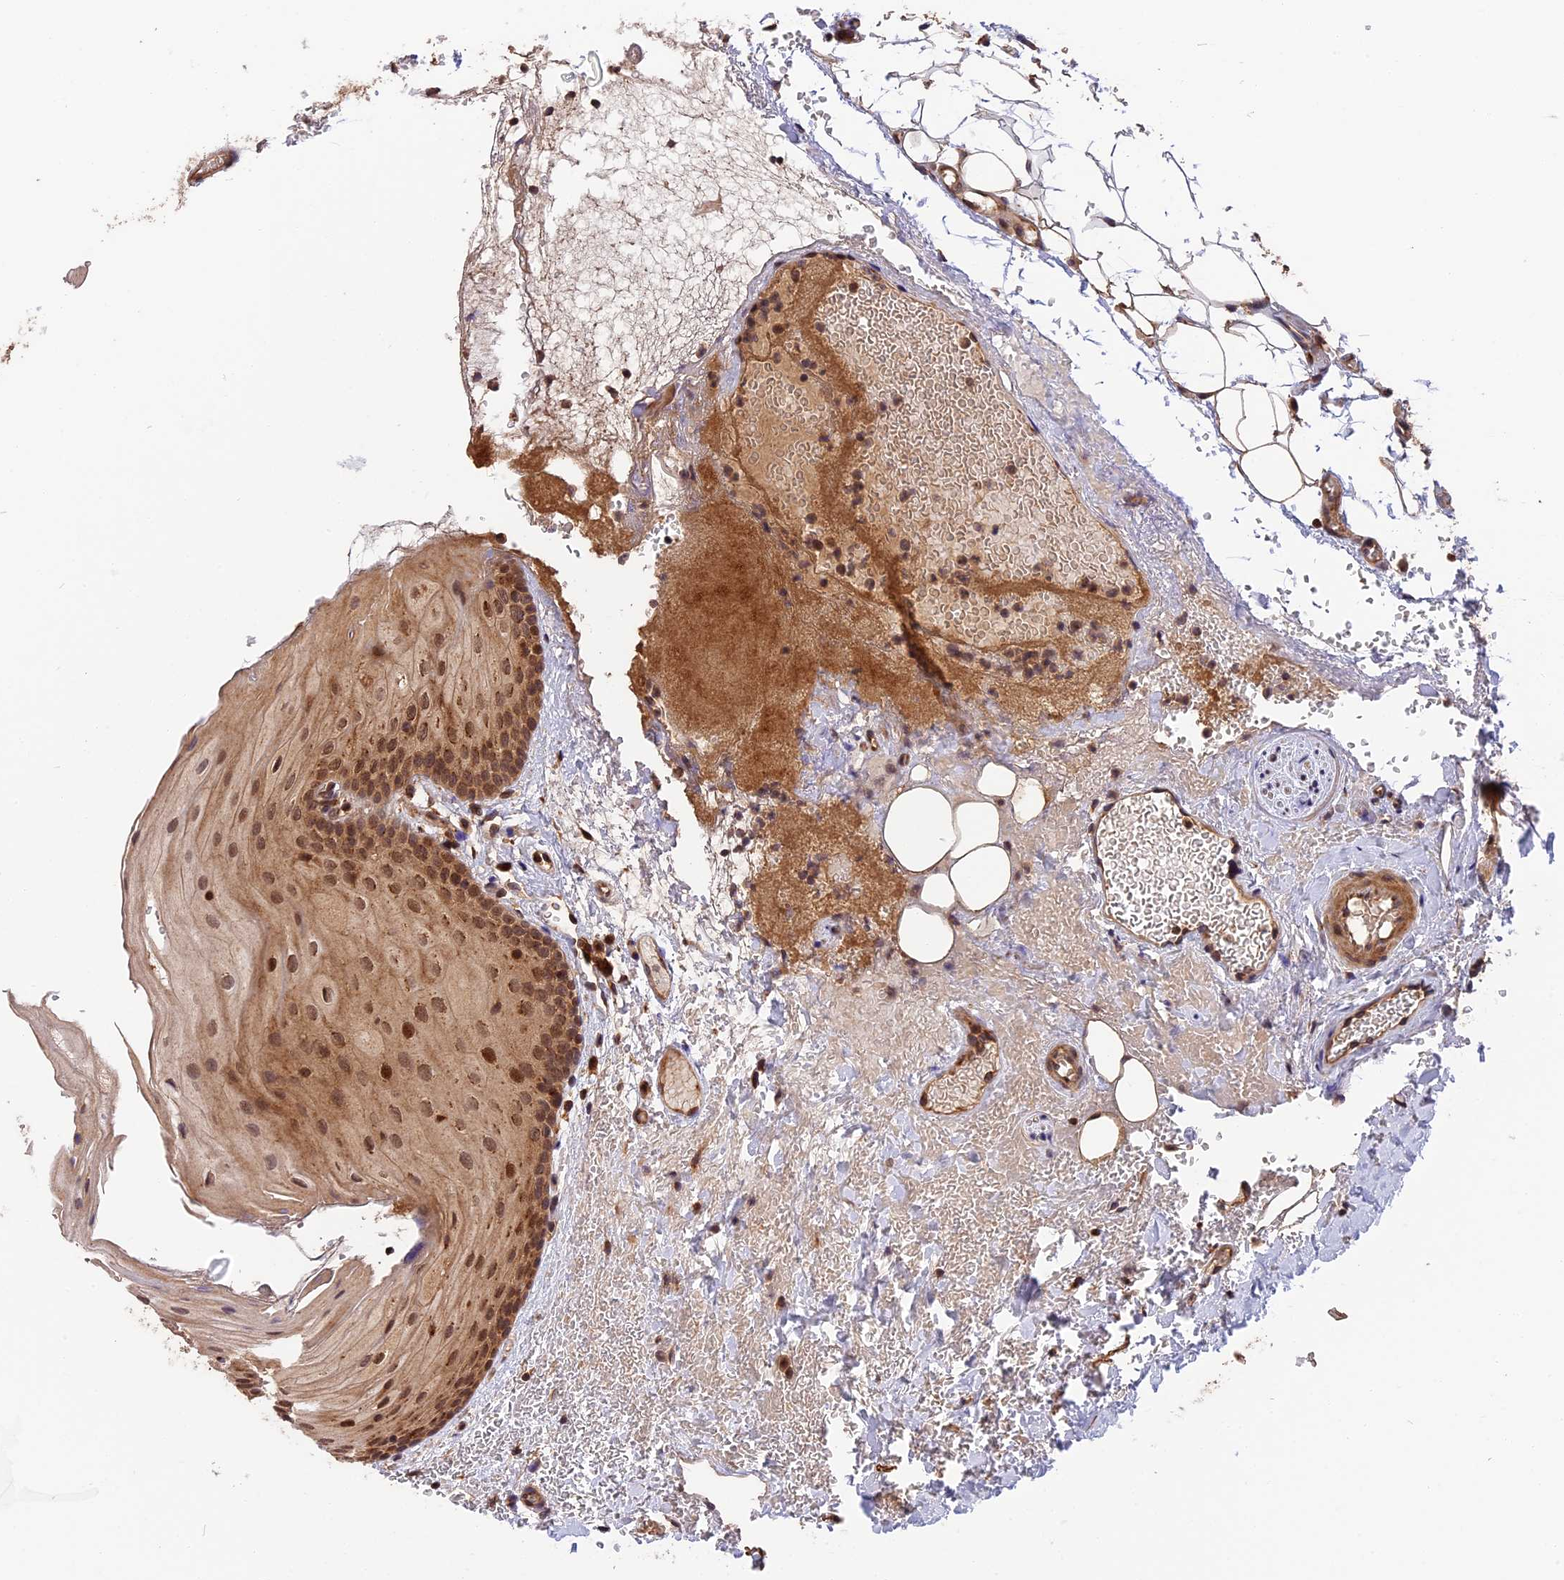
{"staining": {"intensity": "moderate", "quantity": ">75%", "location": "cytoplasmic/membranous,nuclear"}, "tissue": "oral mucosa", "cell_type": "Squamous epithelial cells", "image_type": "normal", "snomed": [{"axis": "morphology", "description": "Normal tissue, NOS"}, {"axis": "topography", "description": "Oral tissue"}], "caption": "Immunohistochemistry (IHC) photomicrograph of unremarkable oral mucosa stained for a protein (brown), which shows medium levels of moderate cytoplasmic/membranous,nuclear expression in approximately >75% of squamous epithelial cells.", "gene": "ESCO1", "patient": {"sex": "female", "age": 70}}